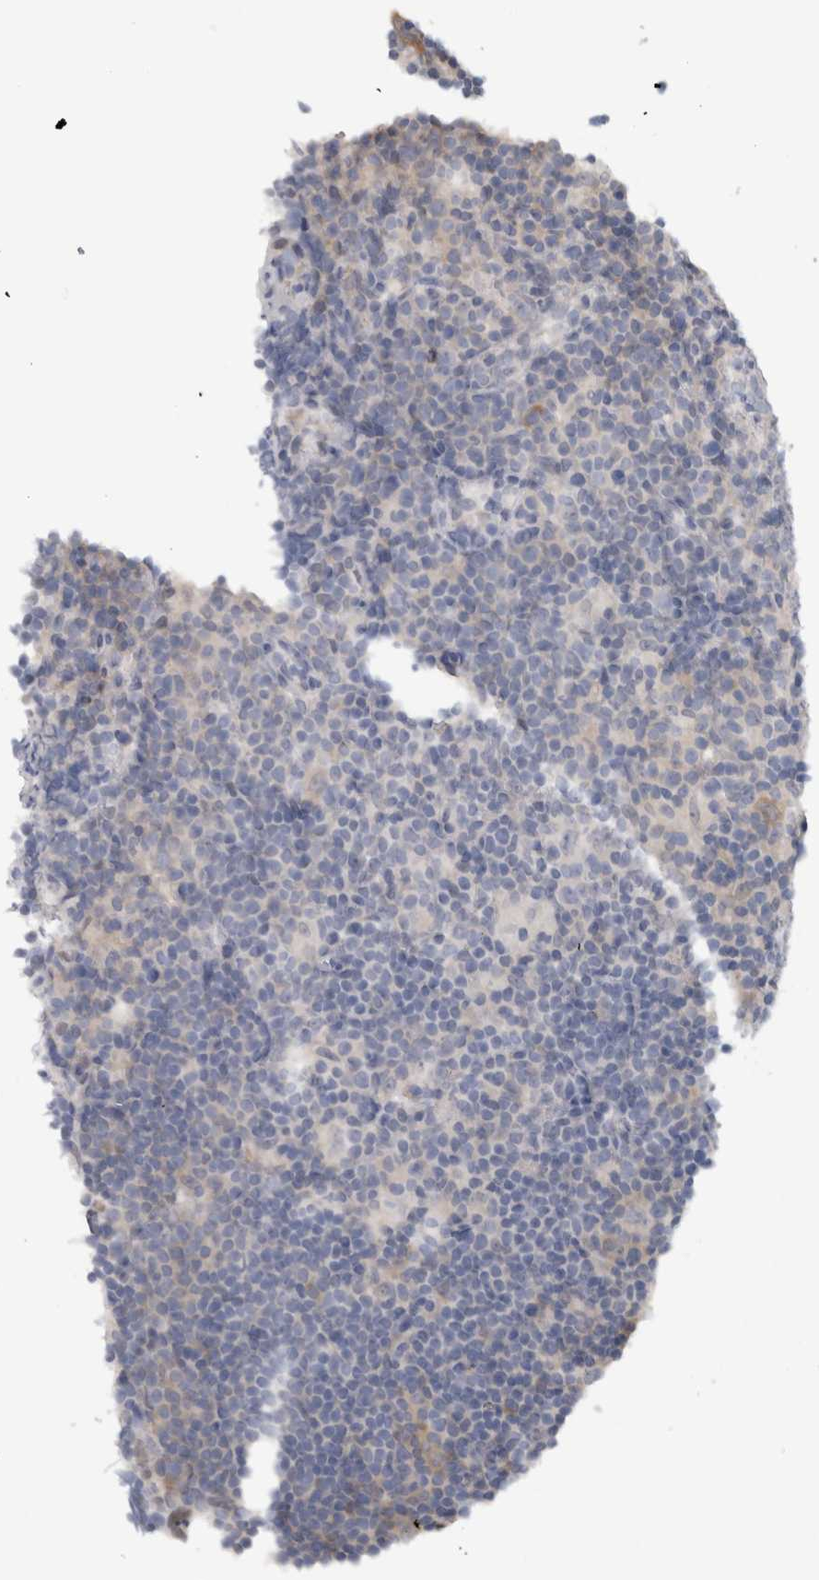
{"staining": {"intensity": "weak", "quantity": "<25%", "location": "cytoplasmic/membranous"}, "tissue": "lymphoma", "cell_type": "Tumor cells", "image_type": "cancer", "snomed": [{"axis": "morphology", "description": "Hodgkin's disease, NOS"}, {"axis": "topography", "description": "Lymph node"}], "caption": "Tumor cells are negative for brown protein staining in Hodgkin's disease. Brightfield microscopy of immunohistochemistry stained with DAB (3,3'-diaminobenzidine) (brown) and hematoxylin (blue), captured at high magnification.", "gene": "USH1G", "patient": {"sex": "female", "age": 57}}